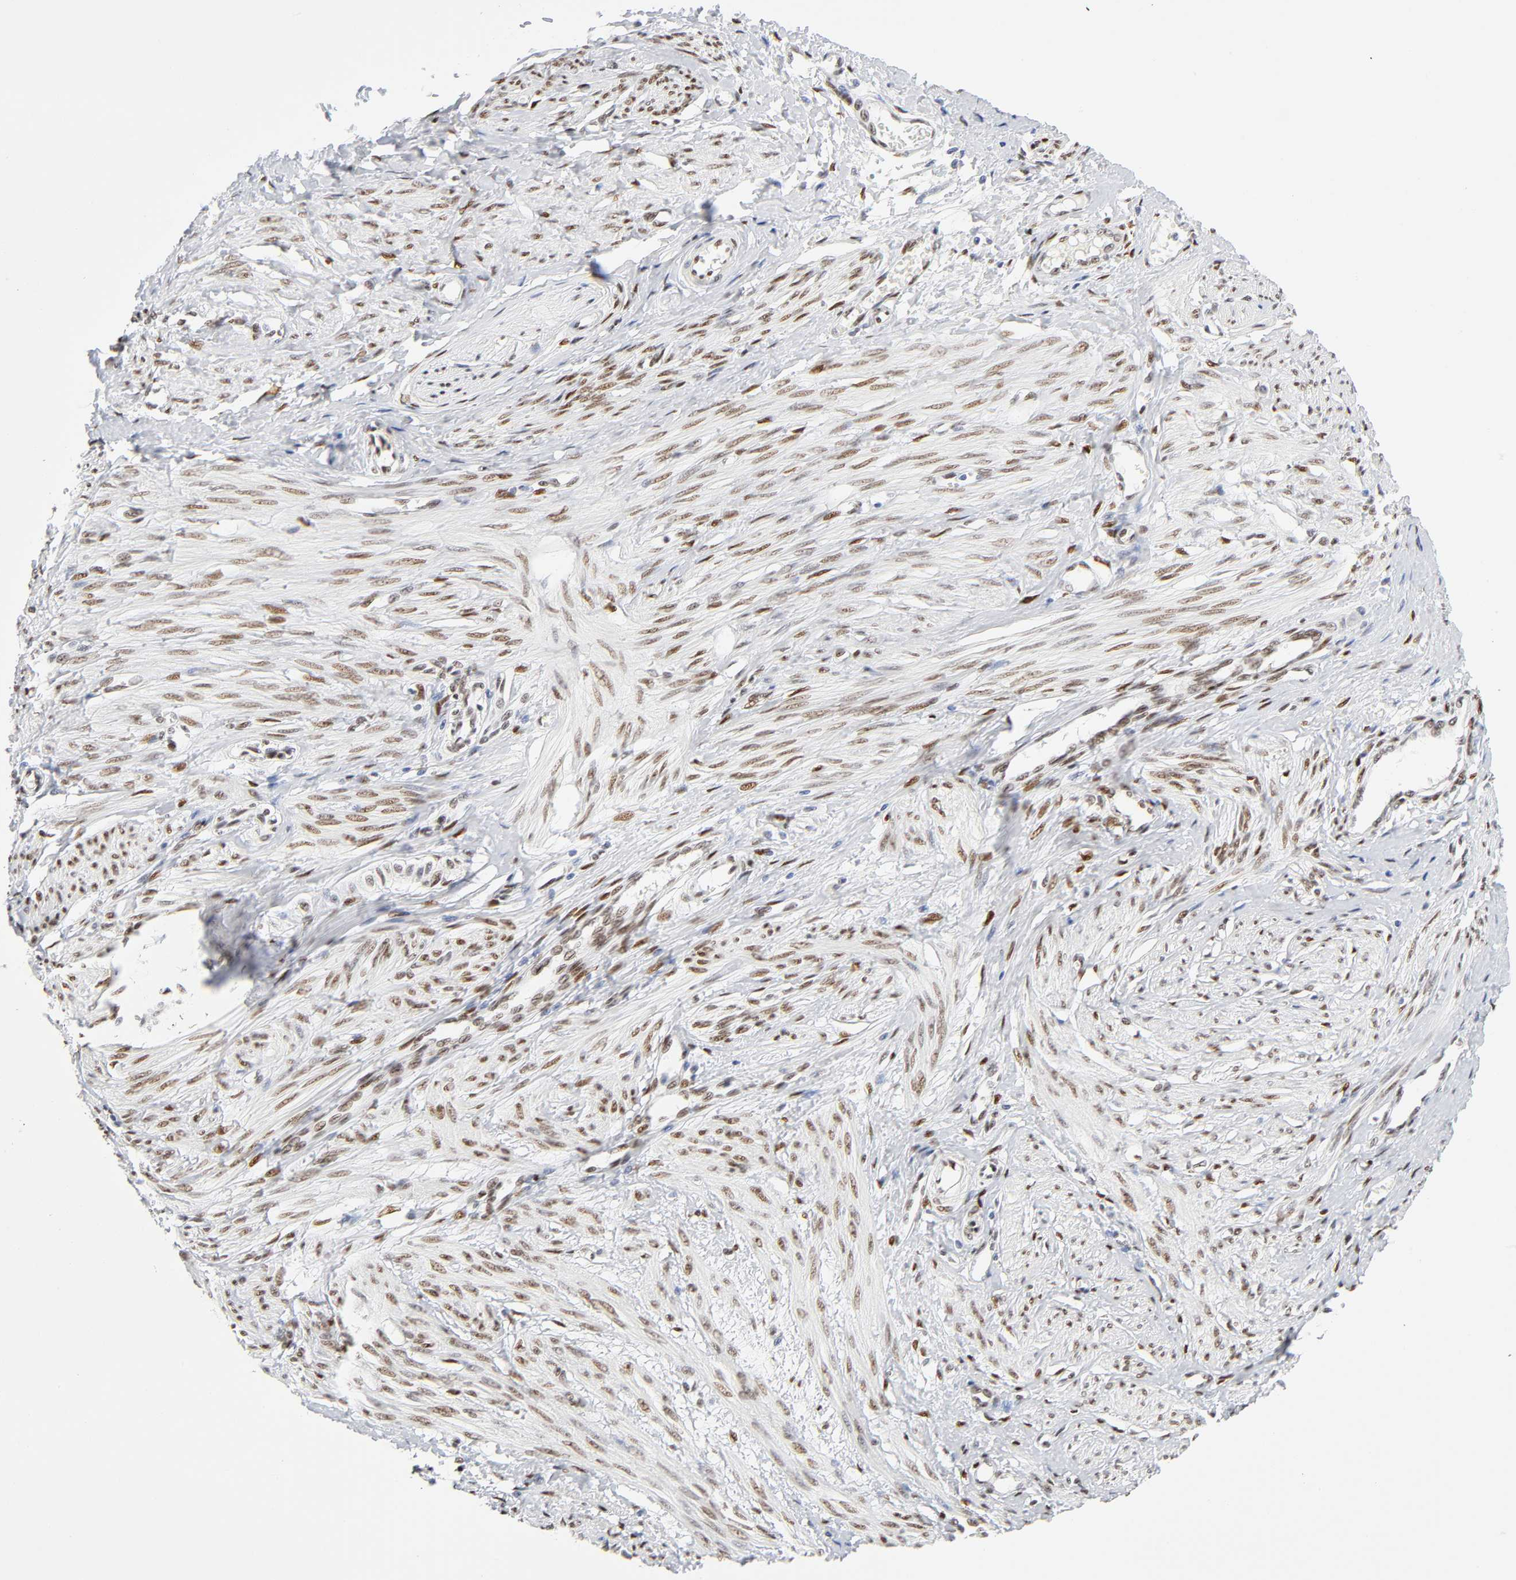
{"staining": {"intensity": "moderate", "quantity": ">75%", "location": "nuclear"}, "tissue": "smooth muscle", "cell_type": "Smooth muscle cells", "image_type": "normal", "snomed": [{"axis": "morphology", "description": "Normal tissue, NOS"}, {"axis": "topography", "description": "Smooth muscle"}, {"axis": "topography", "description": "Uterus"}], "caption": "An image of human smooth muscle stained for a protein shows moderate nuclear brown staining in smooth muscle cells. The staining is performed using DAB (3,3'-diaminobenzidine) brown chromogen to label protein expression. The nuclei are counter-stained blue using hematoxylin.", "gene": "NFIC", "patient": {"sex": "female", "age": 39}}